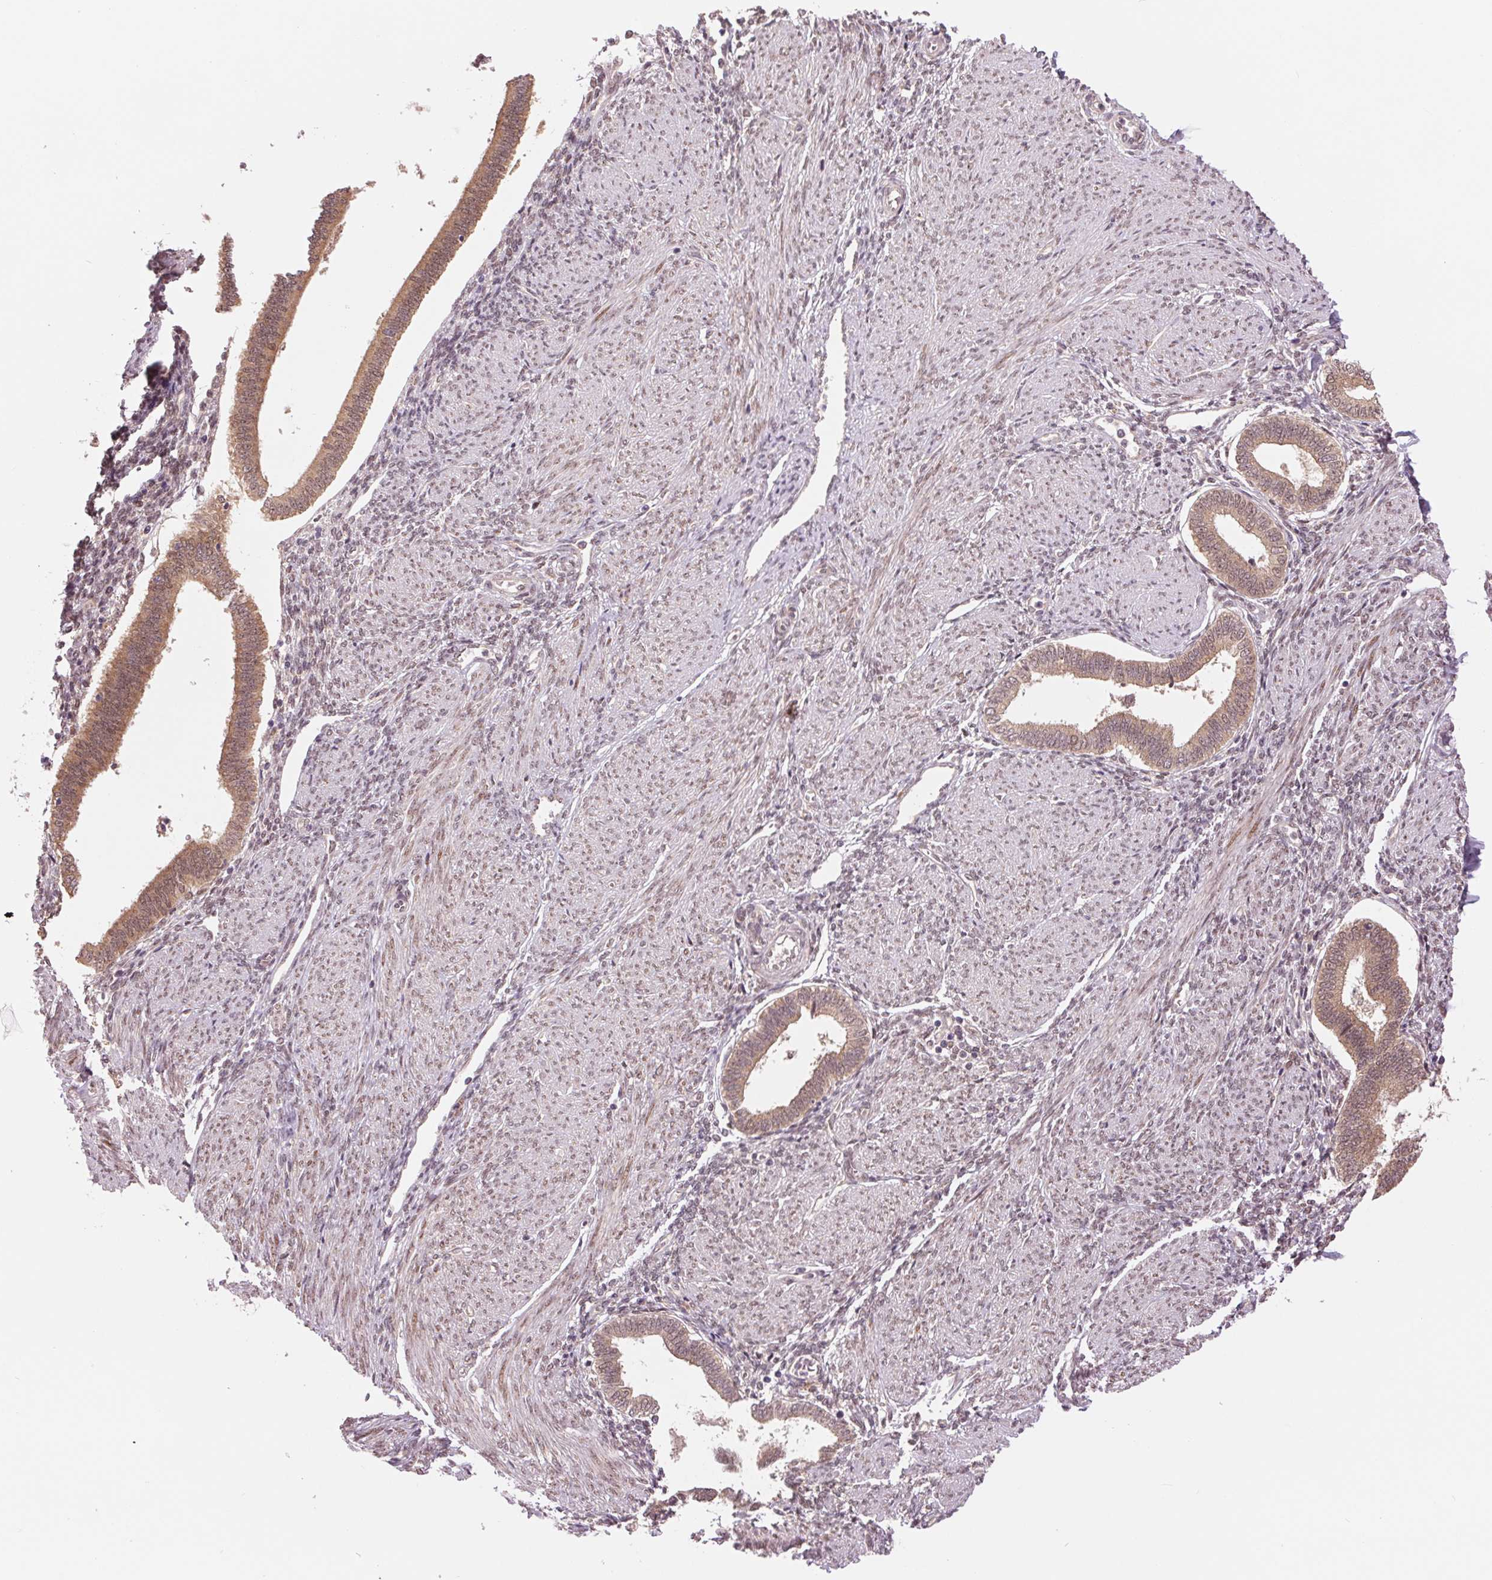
{"staining": {"intensity": "moderate", "quantity": ">75%", "location": "nuclear"}, "tissue": "endometrium", "cell_type": "Cells in endometrial stroma", "image_type": "normal", "snomed": [{"axis": "morphology", "description": "Normal tissue, NOS"}, {"axis": "topography", "description": "Endometrium"}], "caption": "Immunohistochemistry staining of normal endometrium, which reveals medium levels of moderate nuclear staining in about >75% of cells in endometrial stroma indicating moderate nuclear protein staining. The staining was performed using DAB (3,3'-diaminobenzidine) (brown) for protein detection and nuclei were counterstained in hematoxylin (blue).", "gene": "ERI3", "patient": {"sex": "female", "age": 42}}